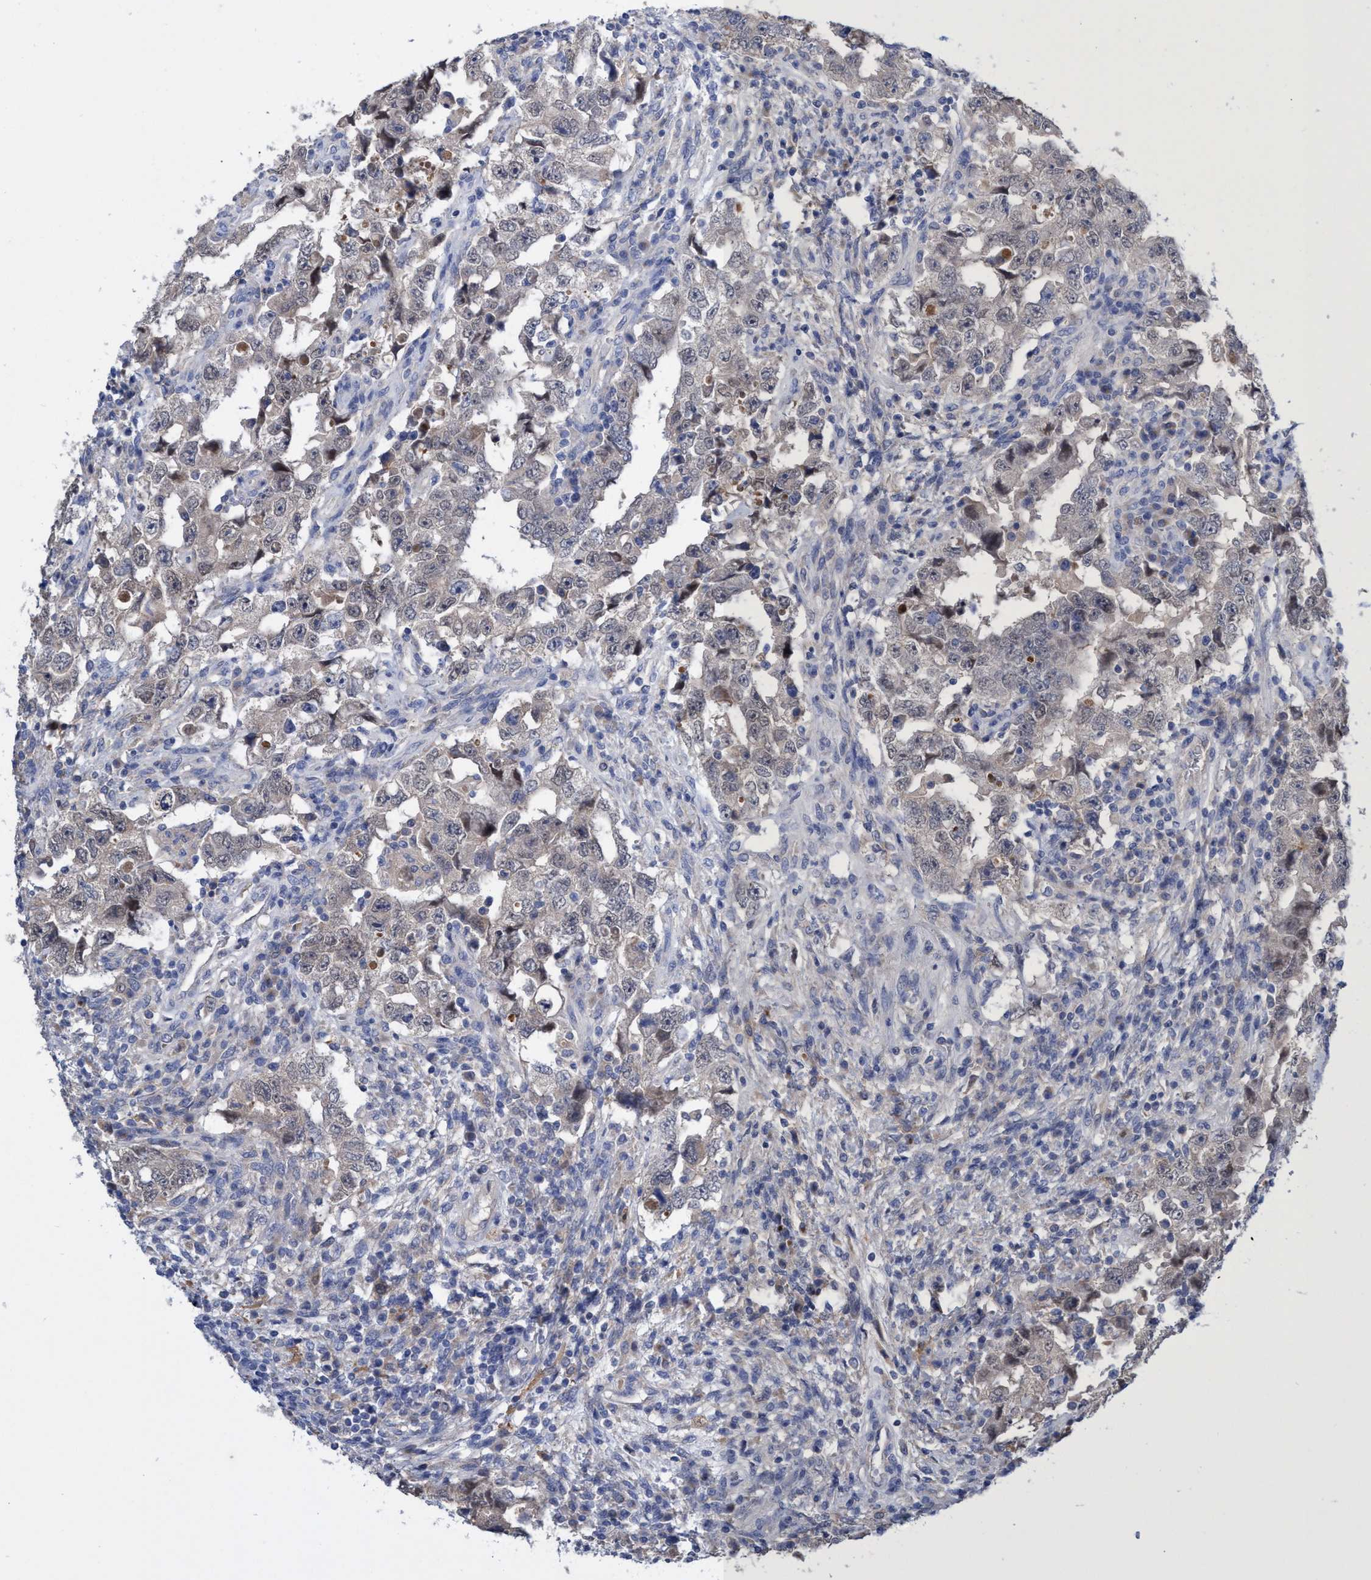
{"staining": {"intensity": "weak", "quantity": "<25%", "location": "cytoplasmic/membranous"}, "tissue": "testis cancer", "cell_type": "Tumor cells", "image_type": "cancer", "snomed": [{"axis": "morphology", "description": "Carcinoma, Embryonal, NOS"}, {"axis": "topography", "description": "Testis"}], "caption": "IHC photomicrograph of neoplastic tissue: human testis cancer stained with DAB (3,3'-diaminobenzidine) demonstrates no significant protein positivity in tumor cells.", "gene": "SVEP1", "patient": {"sex": "male", "age": 26}}